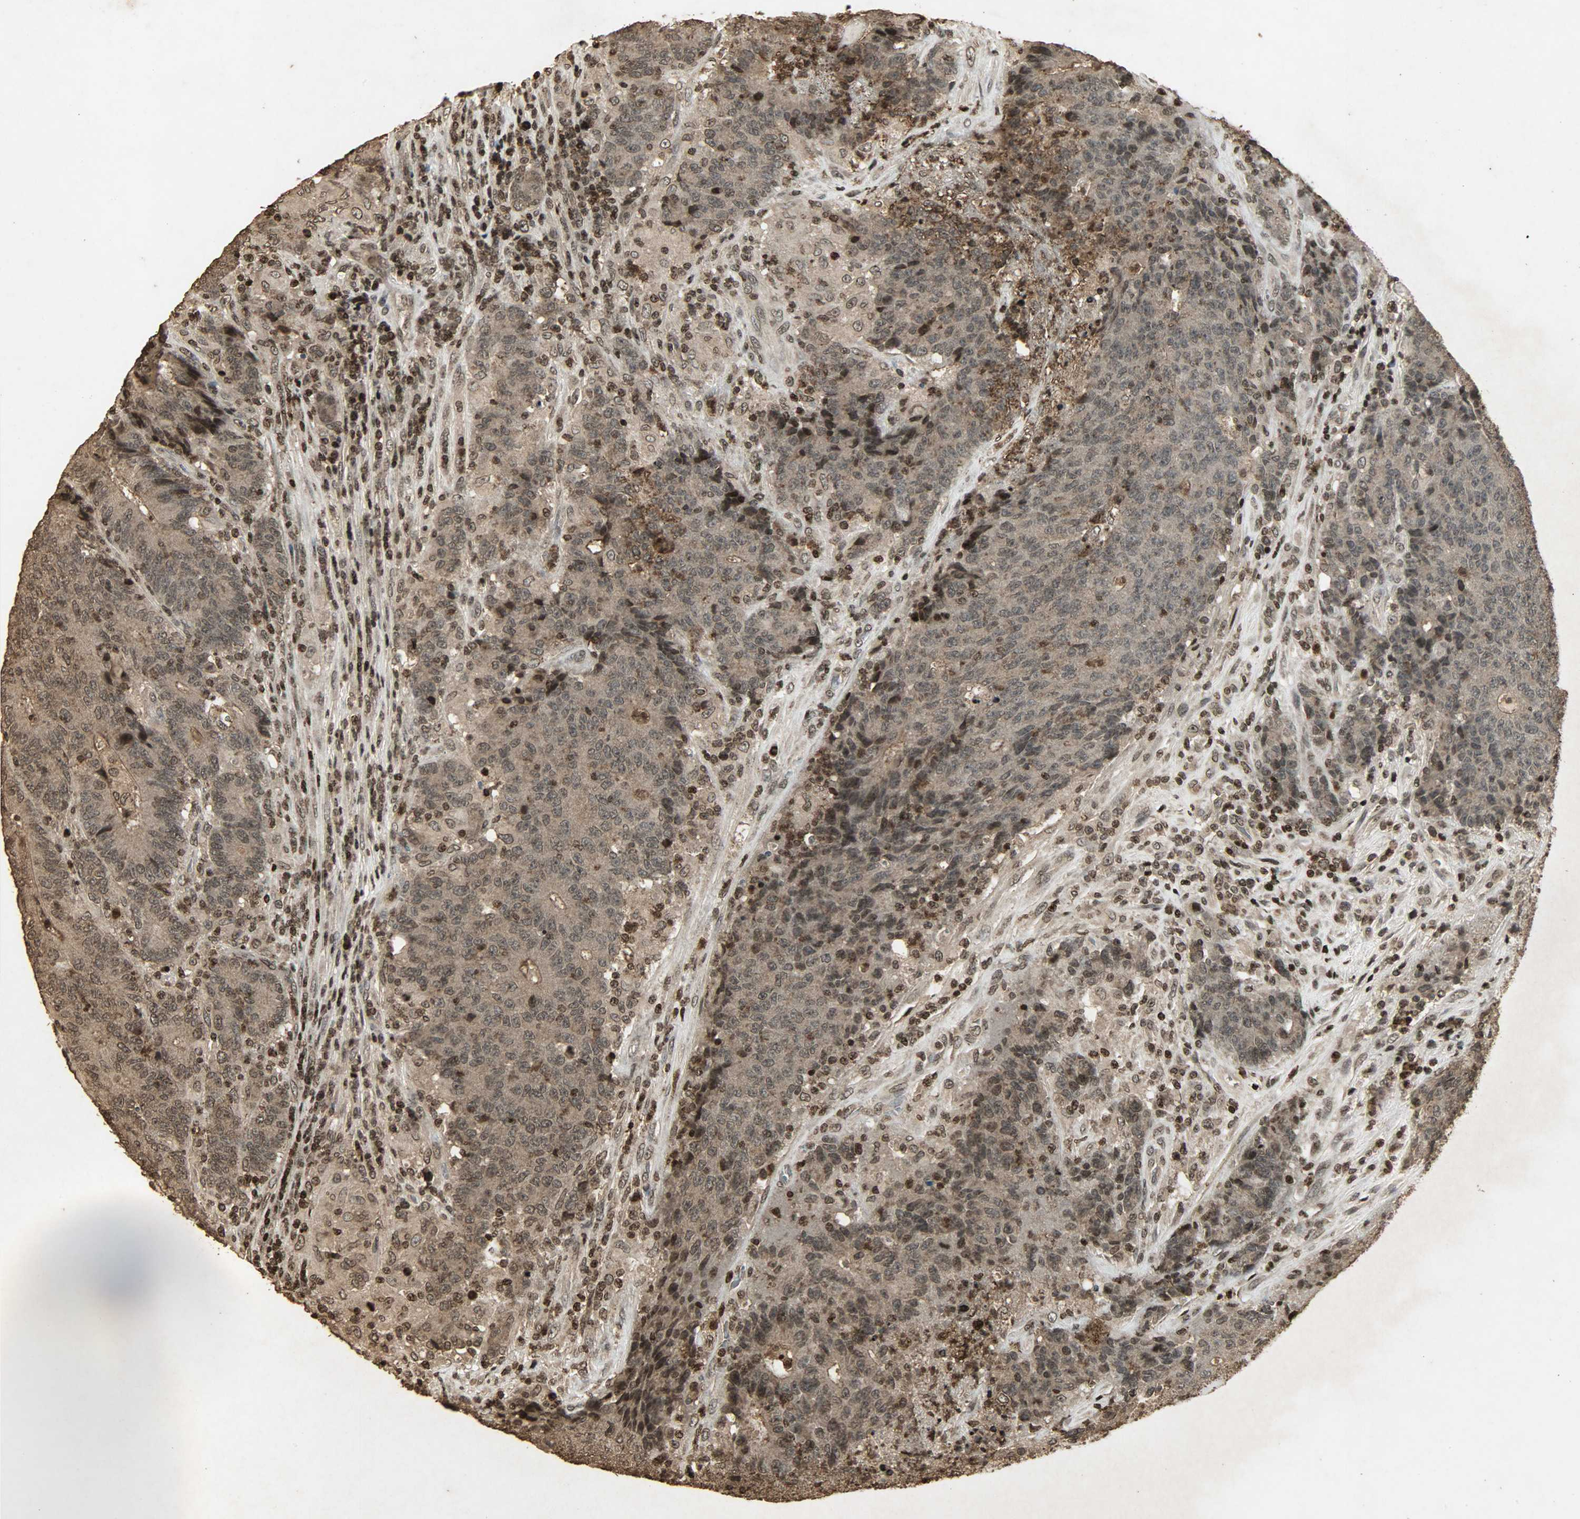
{"staining": {"intensity": "moderate", "quantity": ">75%", "location": "cytoplasmic/membranous,nuclear"}, "tissue": "colorectal cancer", "cell_type": "Tumor cells", "image_type": "cancer", "snomed": [{"axis": "morphology", "description": "Normal tissue, NOS"}, {"axis": "morphology", "description": "Adenocarcinoma, NOS"}, {"axis": "topography", "description": "Colon"}], "caption": "This photomicrograph exhibits IHC staining of human colorectal cancer (adenocarcinoma), with medium moderate cytoplasmic/membranous and nuclear expression in about >75% of tumor cells.", "gene": "PPP3R1", "patient": {"sex": "female", "age": 75}}